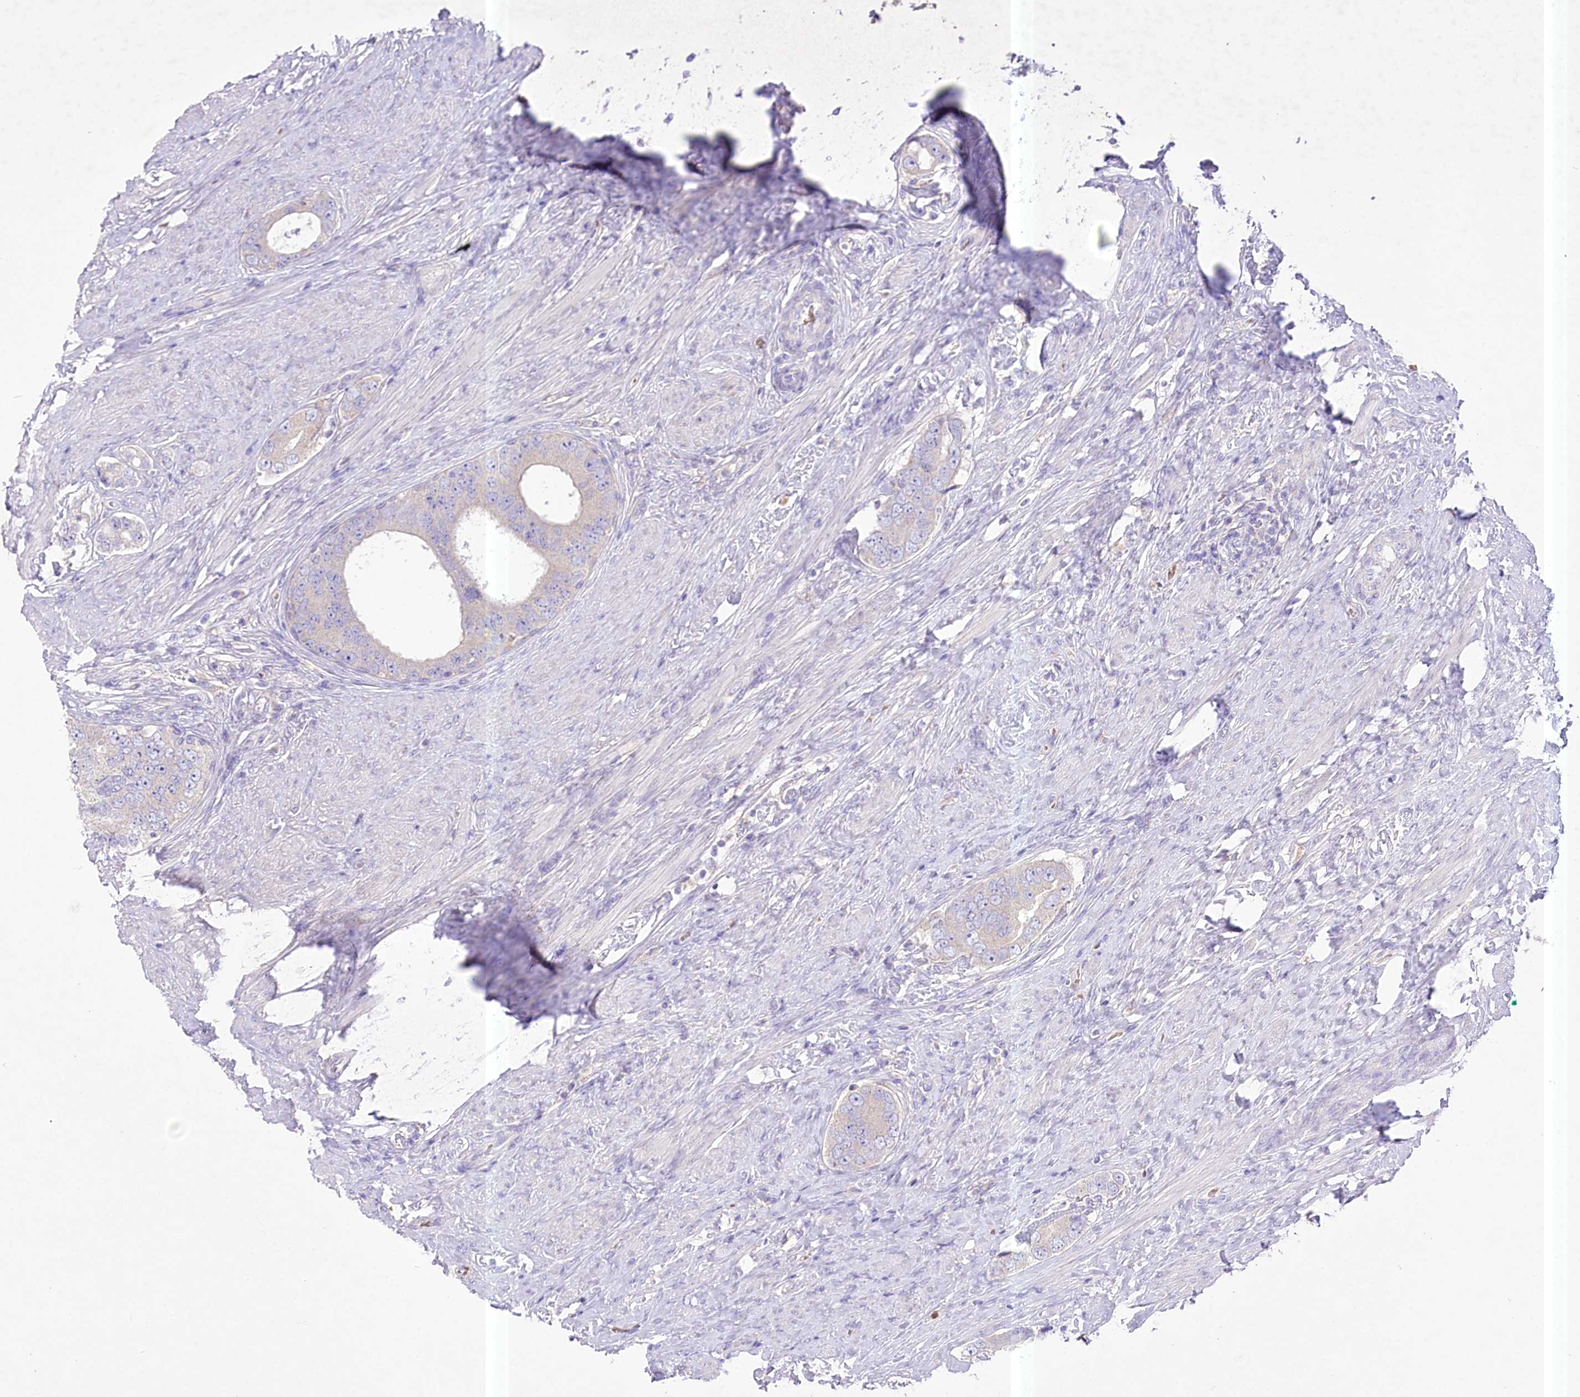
{"staining": {"intensity": "negative", "quantity": "none", "location": "none"}, "tissue": "prostate cancer", "cell_type": "Tumor cells", "image_type": "cancer", "snomed": [{"axis": "morphology", "description": "Adenocarcinoma, High grade"}, {"axis": "topography", "description": "Prostate"}], "caption": "Histopathology image shows no significant protein positivity in tumor cells of high-grade adenocarcinoma (prostate). (Stains: DAB (3,3'-diaminobenzidine) IHC with hematoxylin counter stain, Microscopy: brightfield microscopy at high magnification).", "gene": "PRSS53", "patient": {"sex": "male", "age": 56}}